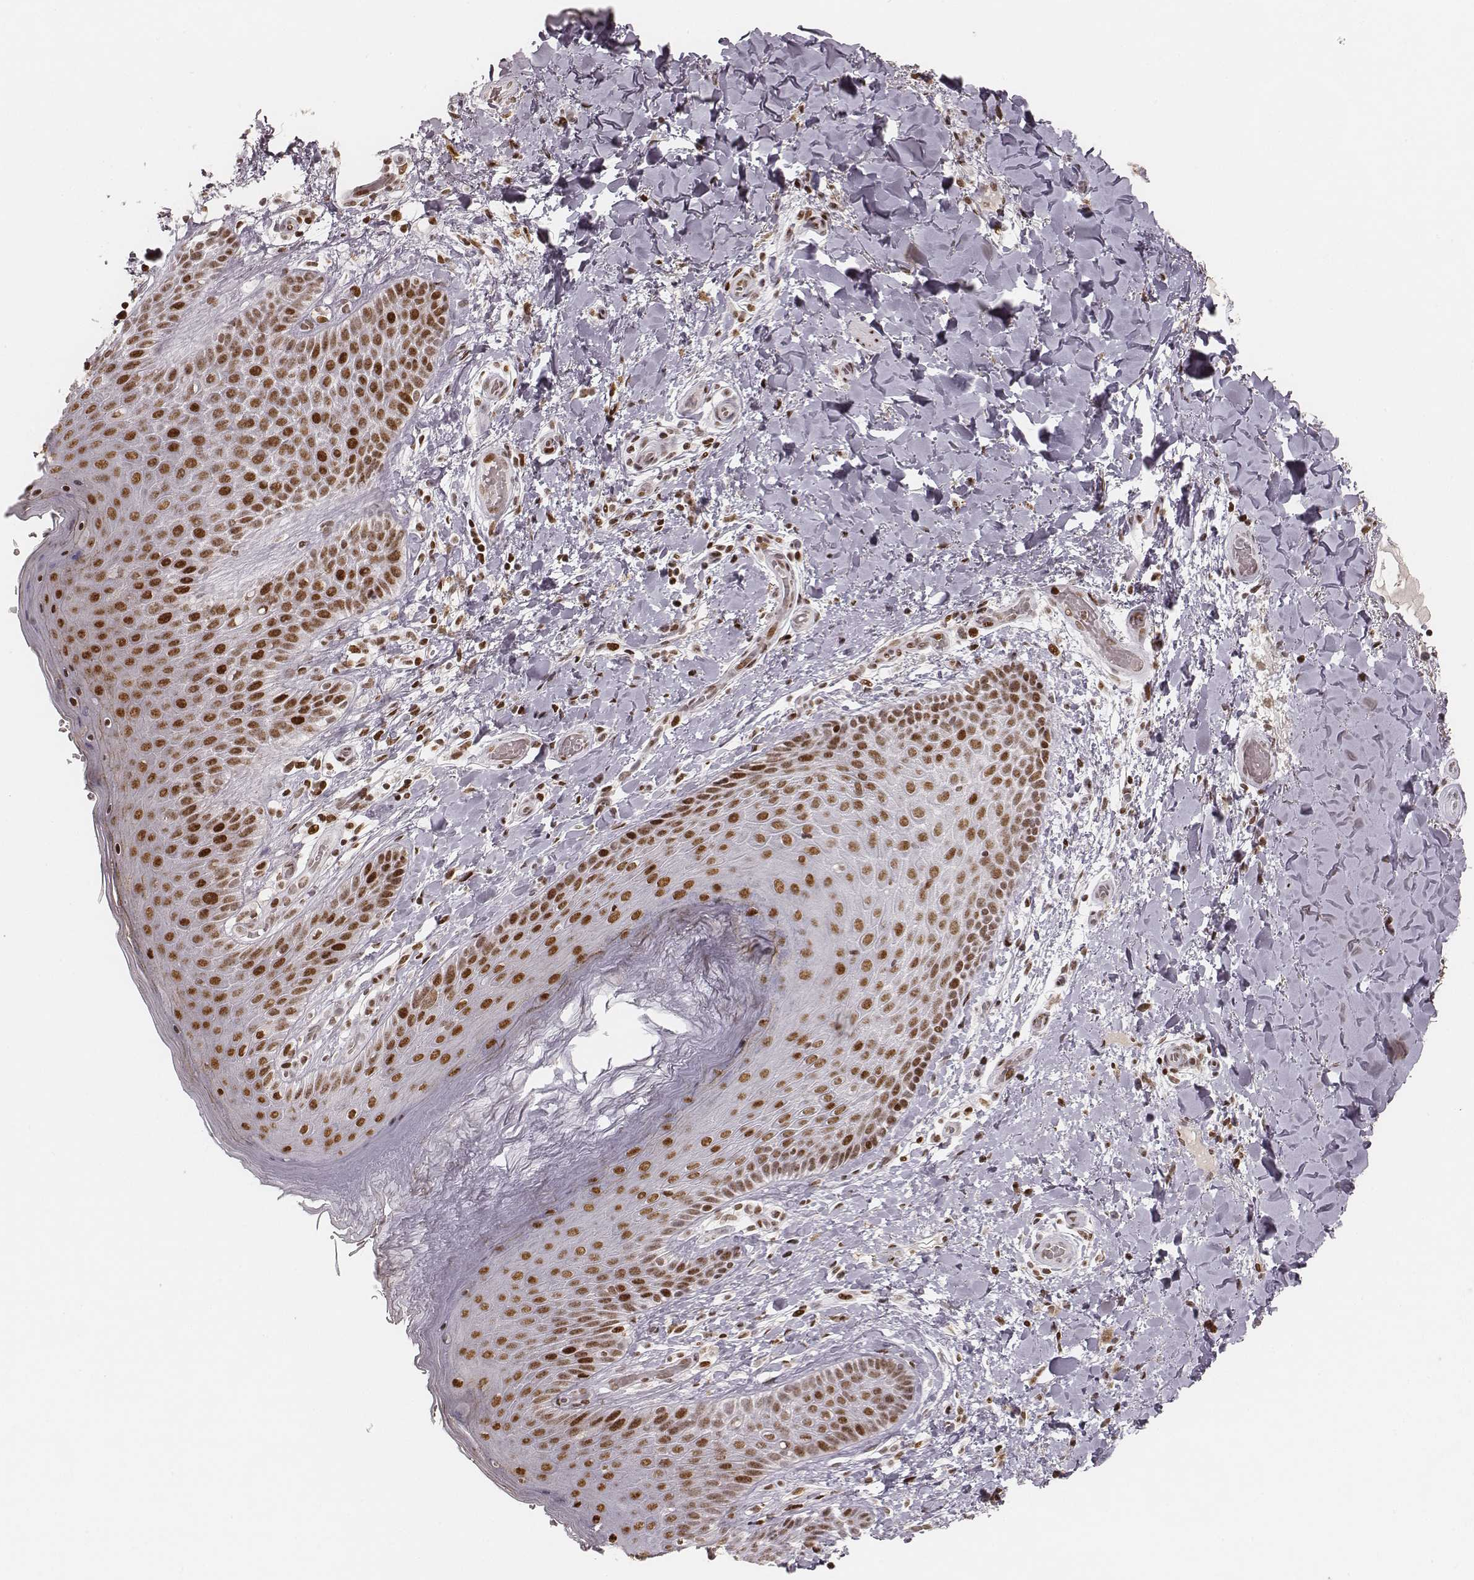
{"staining": {"intensity": "strong", "quantity": ">75%", "location": "nuclear"}, "tissue": "skin", "cell_type": "Epidermal cells", "image_type": "normal", "snomed": [{"axis": "morphology", "description": "Normal tissue, NOS"}, {"axis": "topography", "description": "Anal"}], "caption": "About >75% of epidermal cells in normal skin exhibit strong nuclear protein expression as visualized by brown immunohistochemical staining.", "gene": "HNRNPC", "patient": {"sex": "male", "age": 36}}